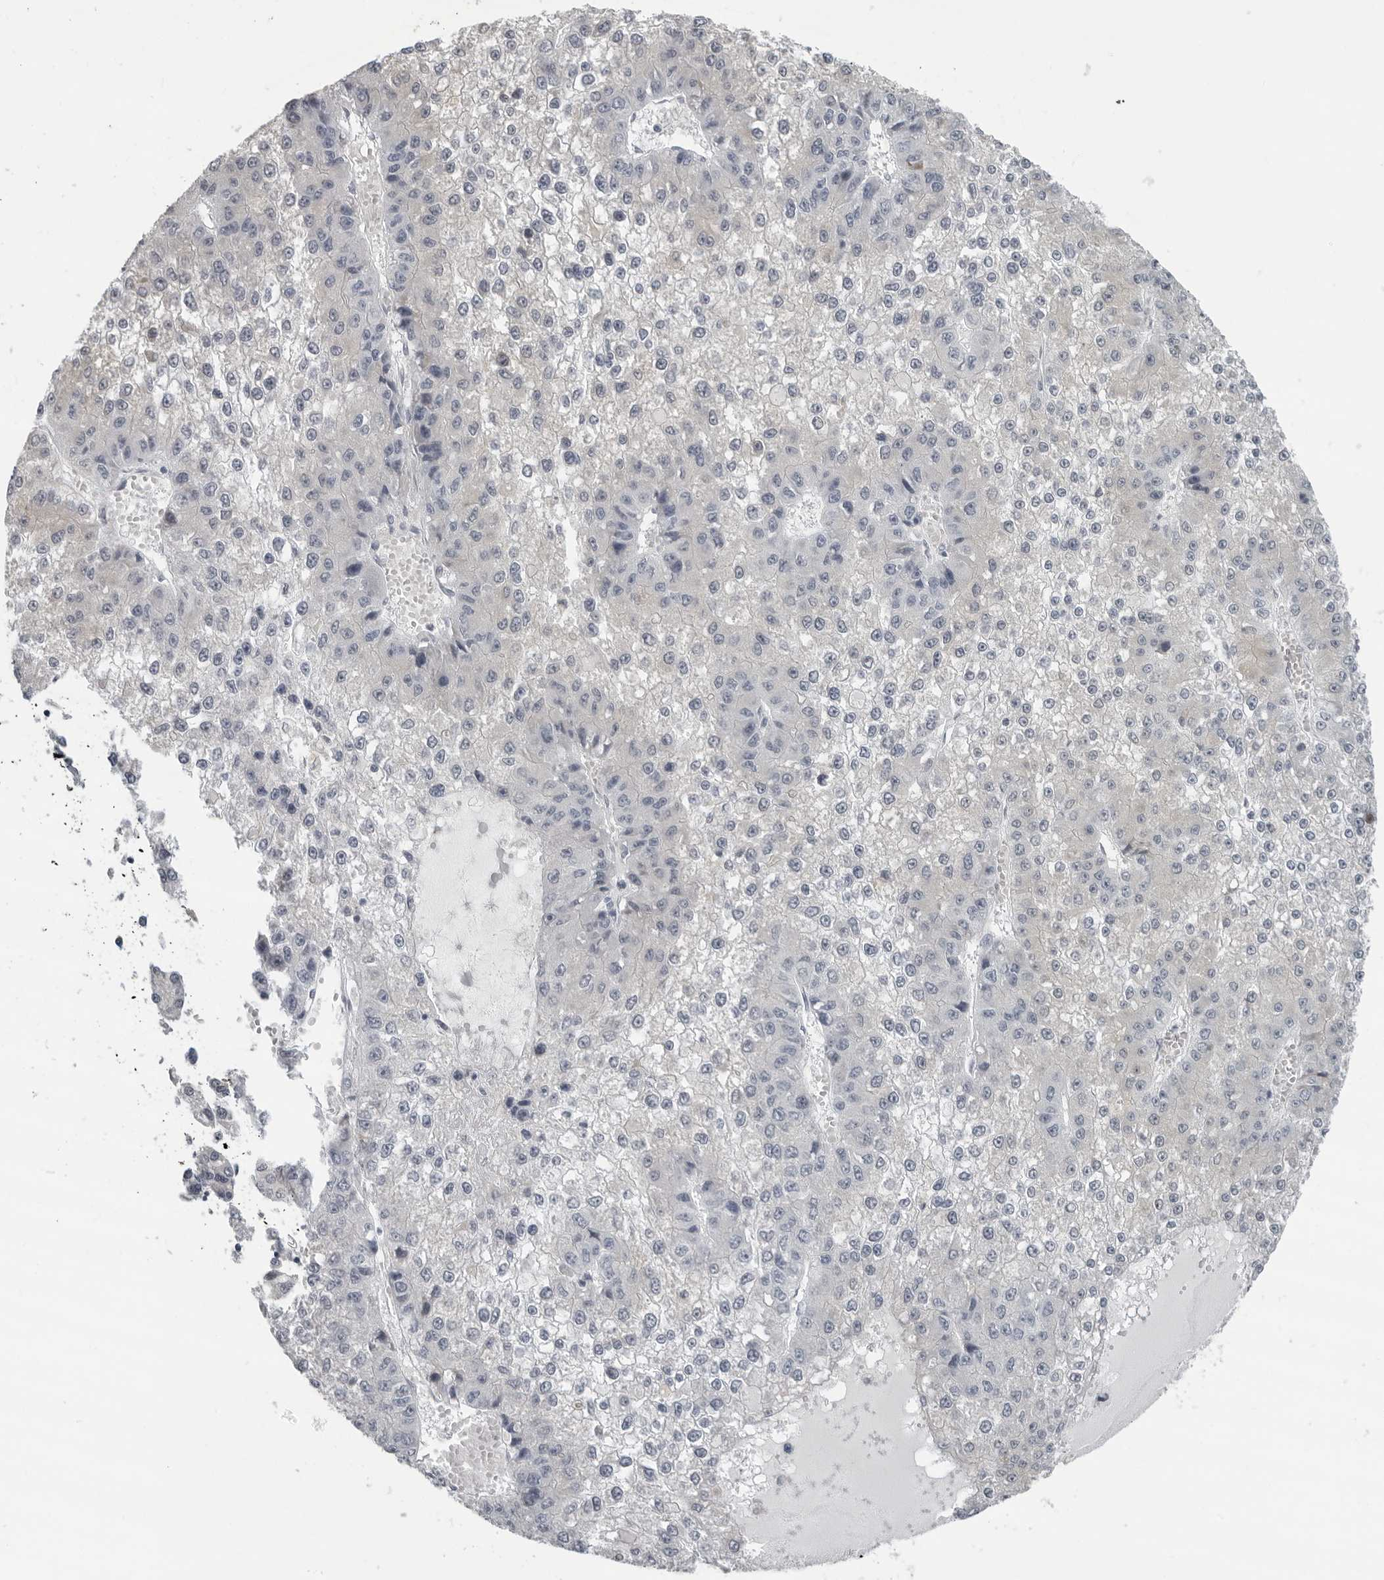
{"staining": {"intensity": "negative", "quantity": "none", "location": "none"}, "tissue": "liver cancer", "cell_type": "Tumor cells", "image_type": "cancer", "snomed": [{"axis": "morphology", "description": "Carcinoma, Hepatocellular, NOS"}, {"axis": "topography", "description": "Liver"}], "caption": "Immunohistochemical staining of liver cancer shows no significant expression in tumor cells.", "gene": "OPLAH", "patient": {"sex": "female", "age": 73}}